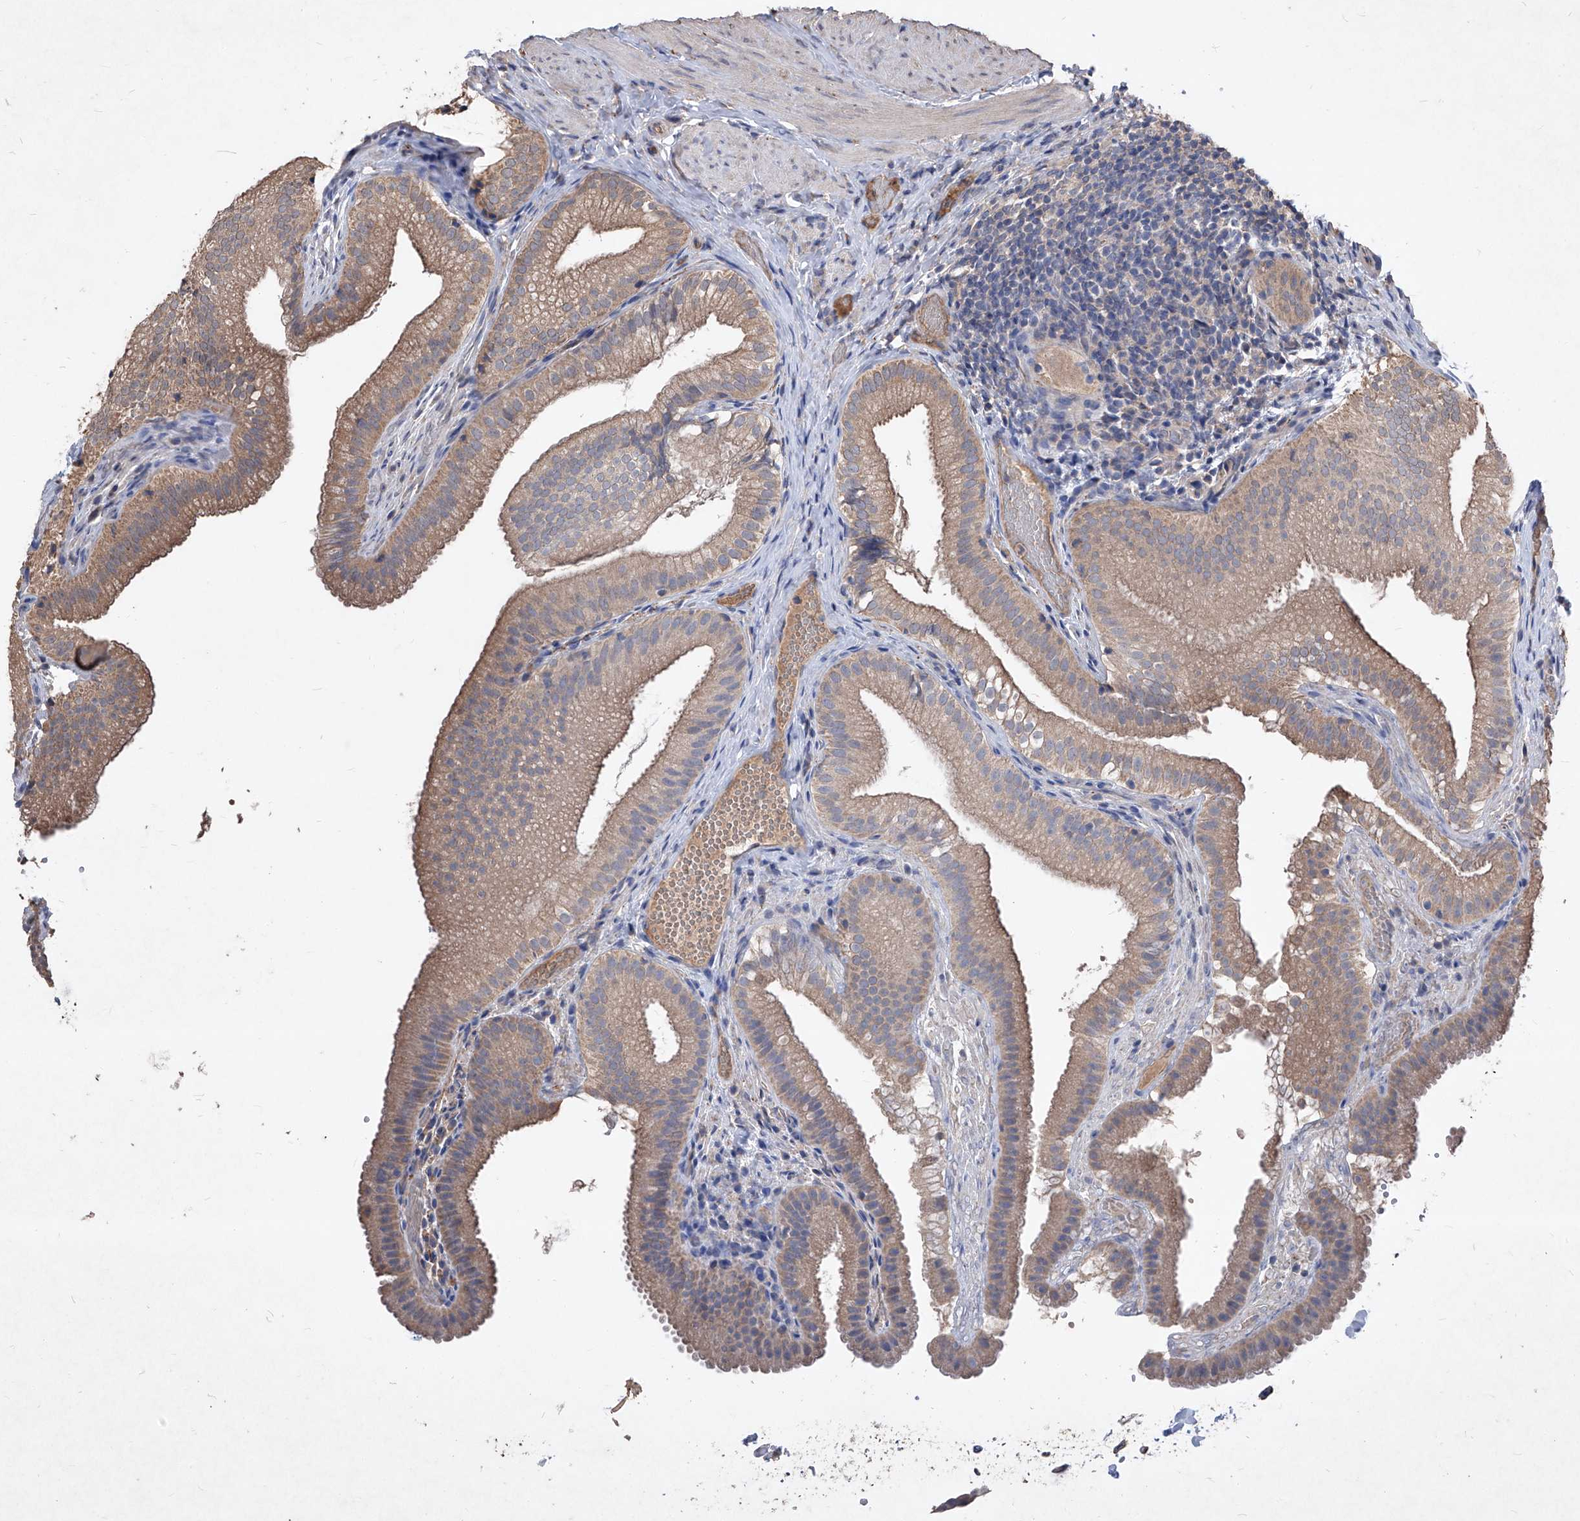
{"staining": {"intensity": "moderate", "quantity": ">75%", "location": "cytoplasmic/membranous"}, "tissue": "gallbladder", "cell_type": "Glandular cells", "image_type": "normal", "snomed": [{"axis": "morphology", "description": "Normal tissue, NOS"}, {"axis": "topography", "description": "Gallbladder"}], "caption": "Gallbladder stained with DAB (3,3'-diaminobenzidine) IHC displays medium levels of moderate cytoplasmic/membranous positivity in approximately >75% of glandular cells.", "gene": "SYNGR1", "patient": {"sex": "female", "age": 30}}